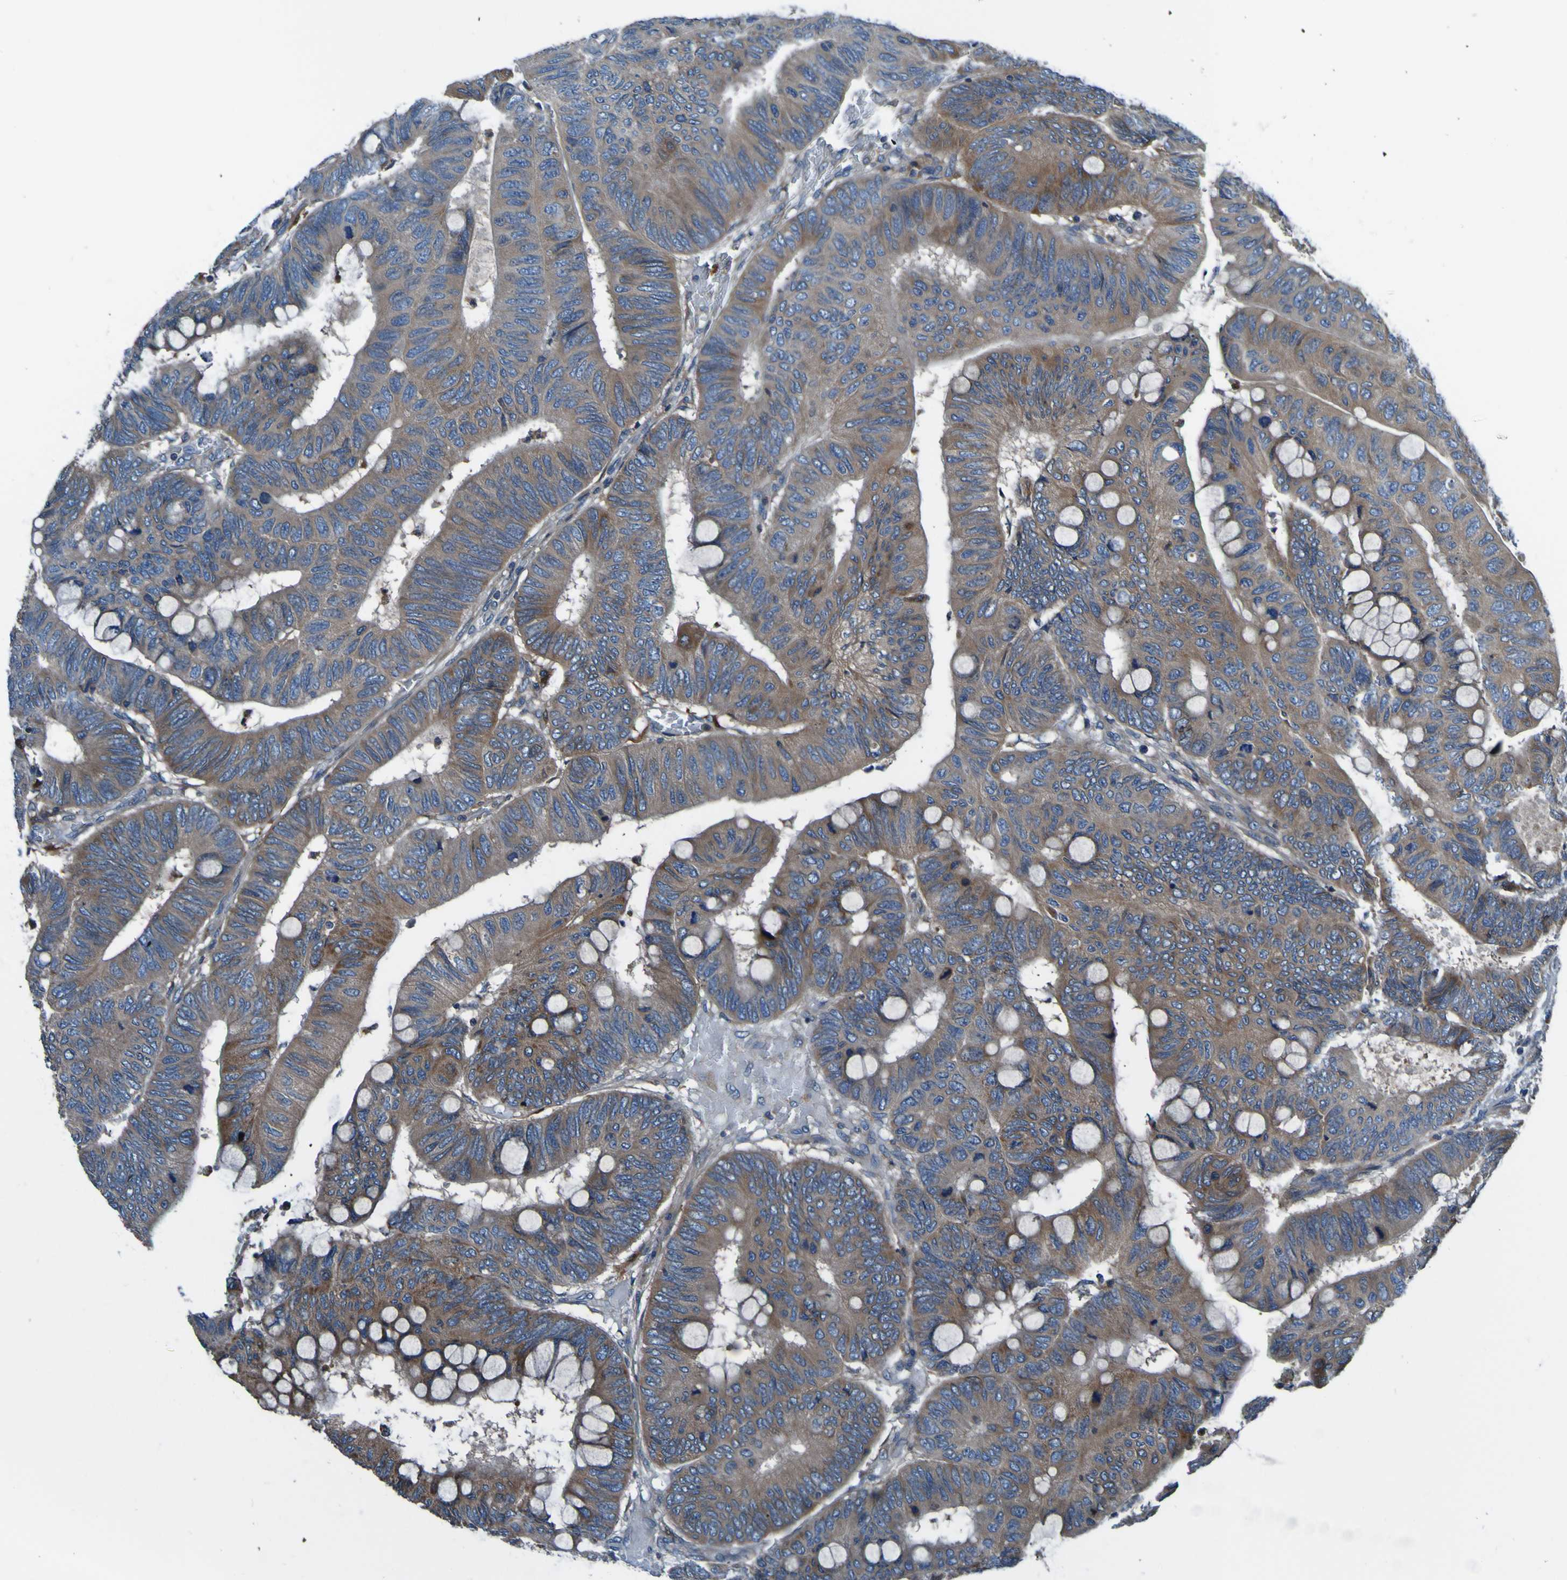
{"staining": {"intensity": "moderate", "quantity": ">75%", "location": "cytoplasmic/membranous"}, "tissue": "colorectal cancer", "cell_type": "Tumor cells", "image_type": "cancer", "snomed": [{"axis": "morphology", "description": "Normal tissue, NOS"}, {"axis": "morphology", "description": "Adenocarcinoma, NOS"}, {"axis": "topography", "description": "Rectum"}, {"axis": "topography", "description": "Peripheral nerve tissue"}], "caption": "Human colorectal cancer stained with a brown dye displays moderate cytoplasmic/membranous positive expression in about >75% of tumor cells.", "gene": "RAB5B", "patient": {"sex": "male", "age": 92}}